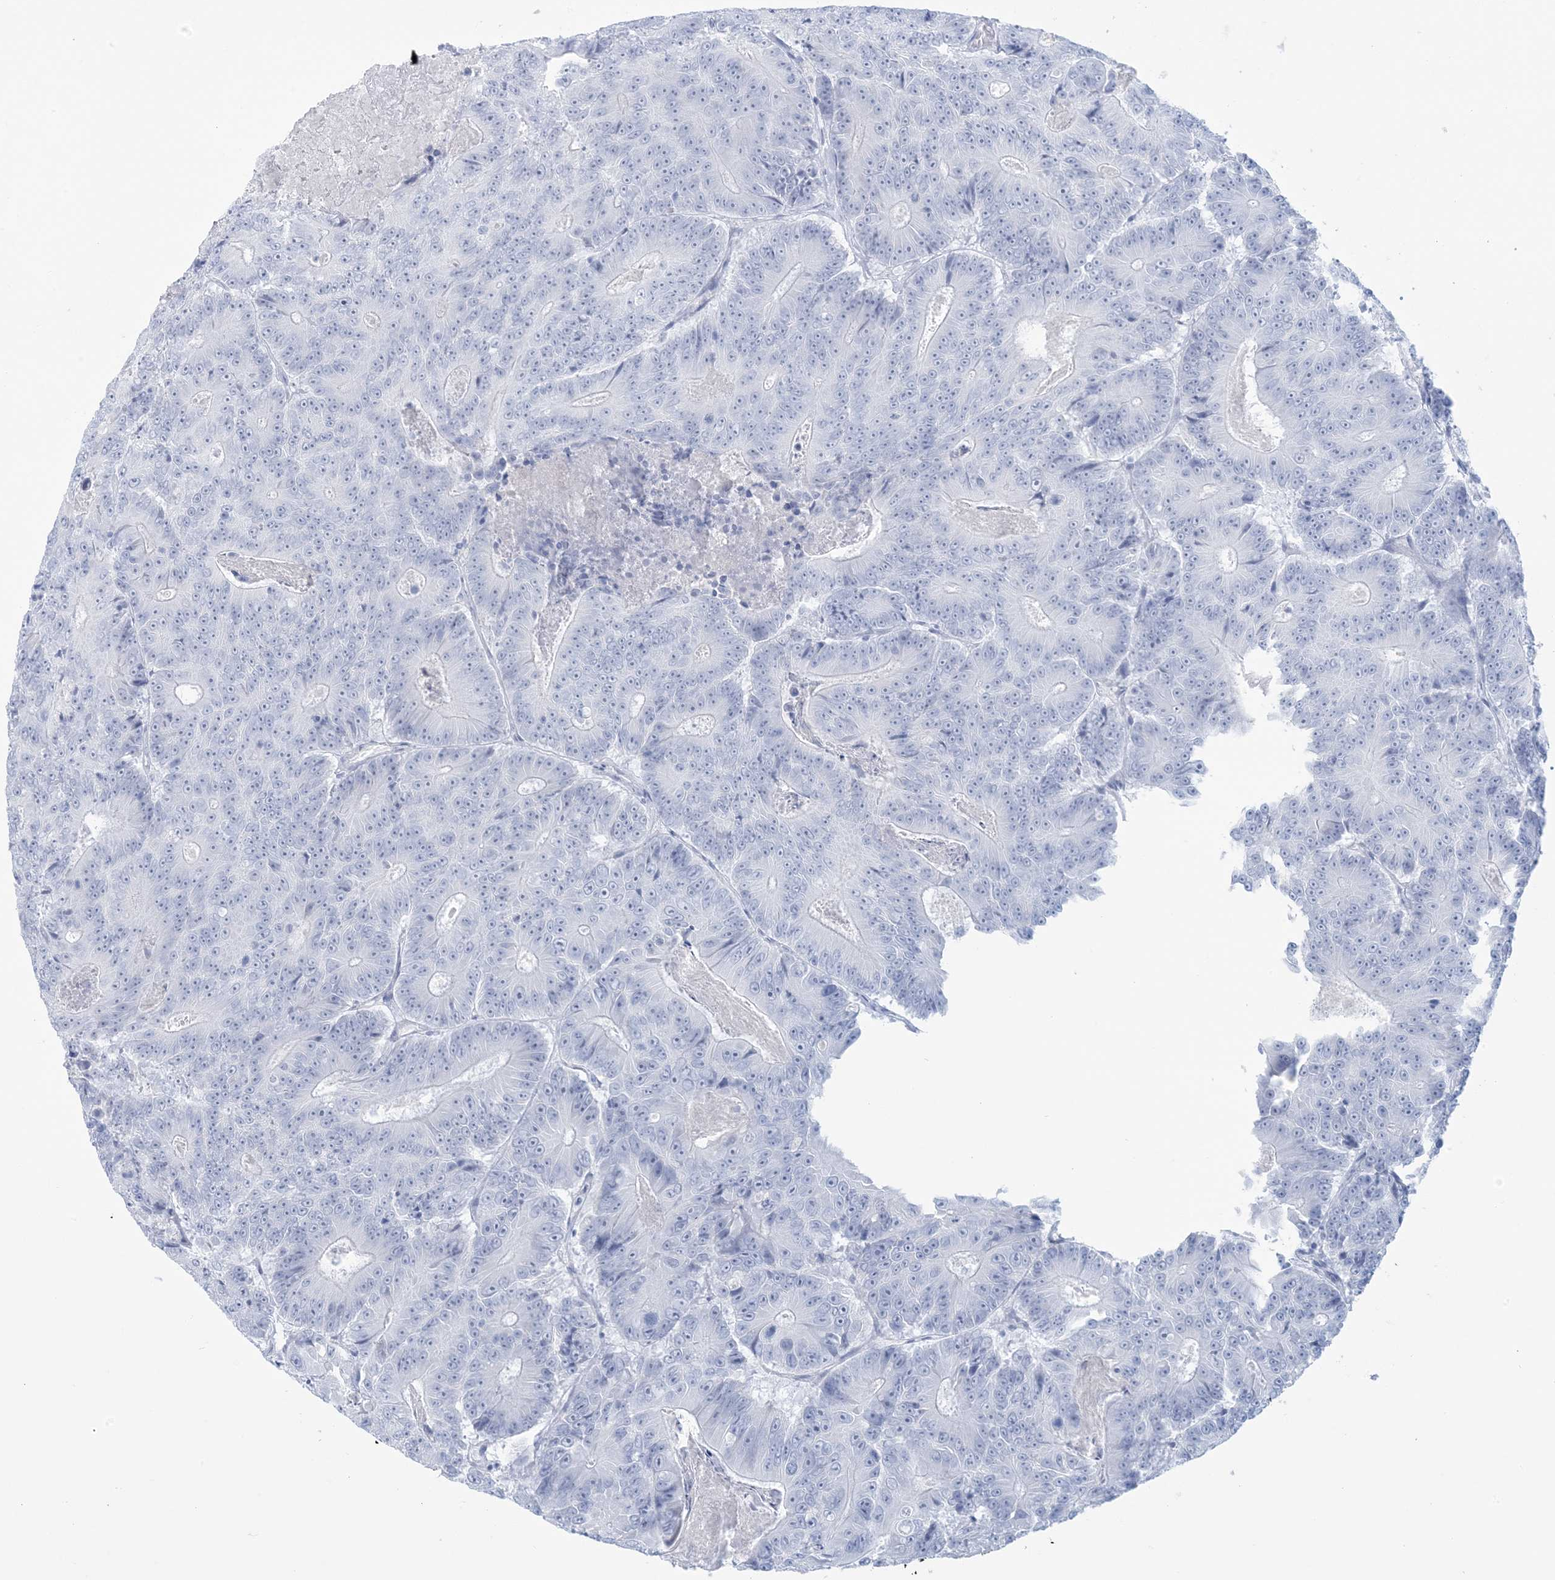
{"staining": {"intensity": "negative", "quantity": "none", "location": "none"}, "tissue": "colorectal cancer", "cell_type": "Tumor cells", "image_type": "cancer", "snomed": [{"axis": "morphology", "description": "Adenocarcinoma, NOS"}, {"axis": "topography", "description": "Colon"}], "caption": "High power microscopy micrograph of an immunohistochemistry (IHC) photomicrograph of adenocarcinoma (colorectal), revealing no significant positivity in tumor cells.", "gene": "AGXT", "patient": {"sex": "male", "age": 83}}